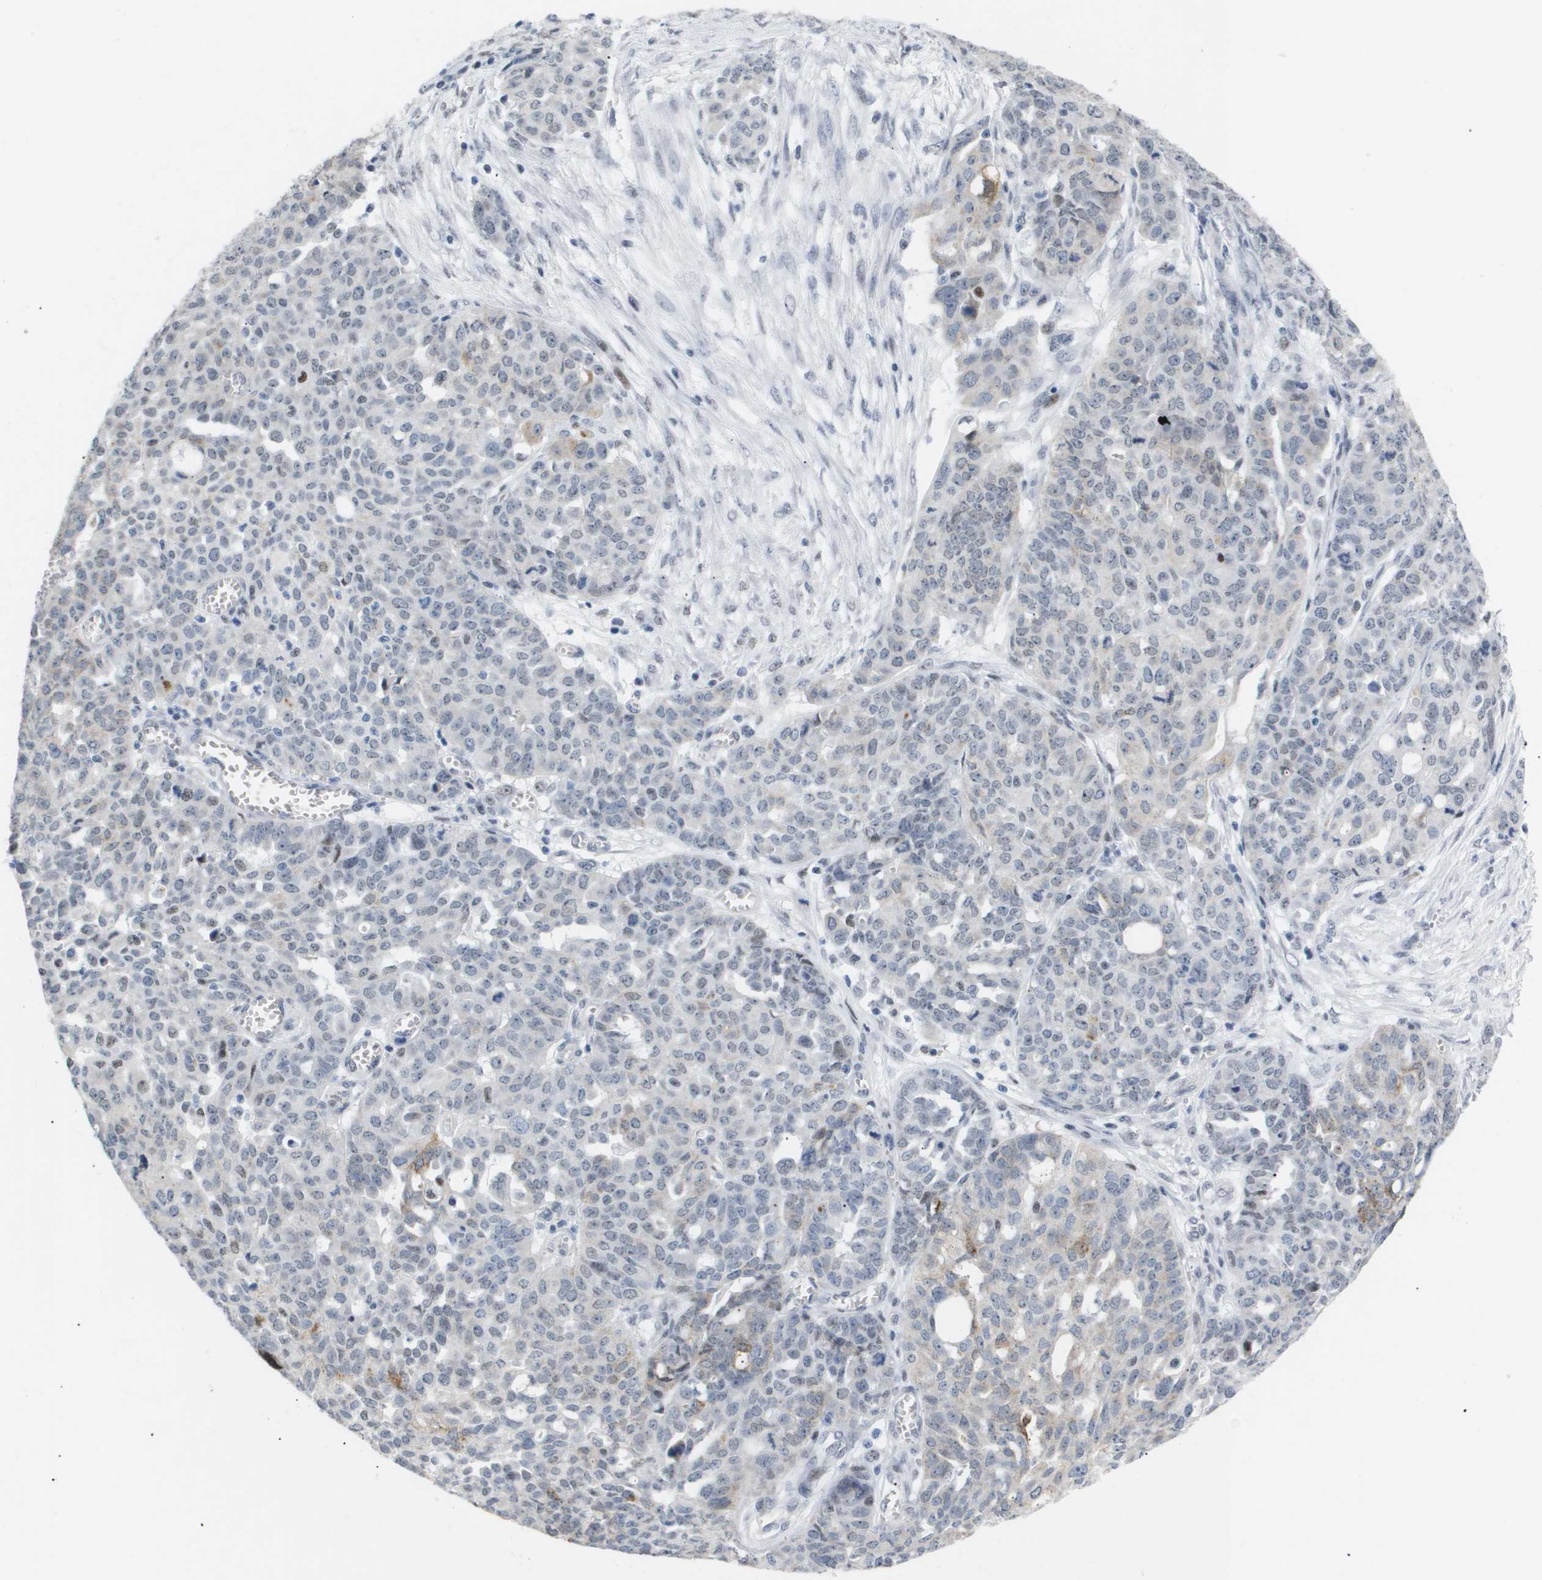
{"staining": {"intensity": "negative", "quantity": "none", "location": "none"}, "tissue": "ovarian cancer", "cell_type": "Tumor cells", "image_type": "cancer", "snomed": [{"axis": "morphology", "description": "Cystadenocarcinoma, serous, NOS"}, {"axis": "topography", "description": "Ovary"}], "caption": "Serous cystadenocarcinoma (ovarian) stained for a protein using immunohistochemistry (IHC) exhibits no staining tumor cells.", "gene": "PPARD", "patient": {"sex": "female", "age": 56}}